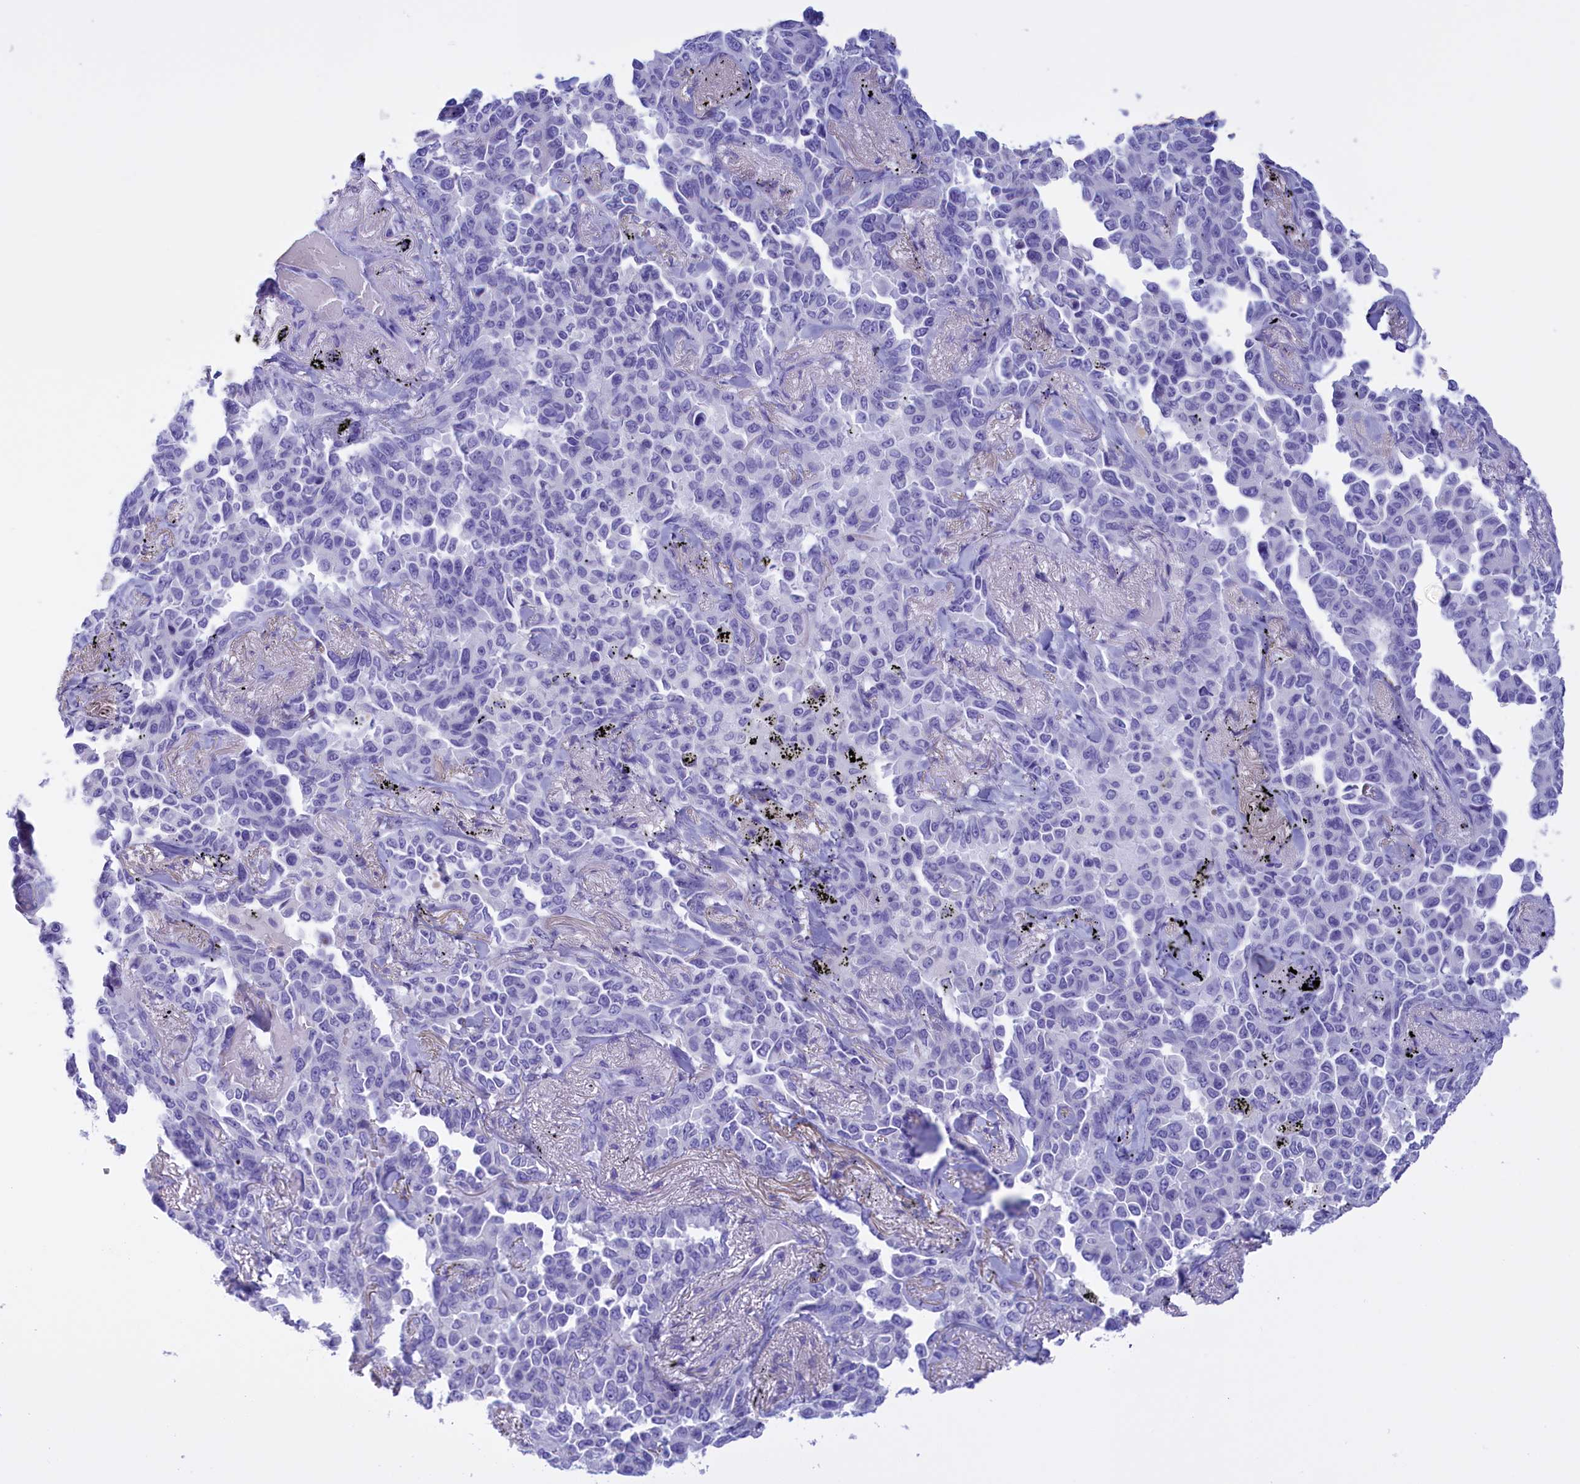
{"staining": {"intensity": "negative", "quantity": "none", "location": "none"}, "tissue": "lung cancer", "cell_type": "Tumor cells", "image_type": "cancer", "snomed": [{"axis": "morphology", "description": "Adenocarcinoma, NOS"}, {"axis": "topography", "description": "Lung"}], "caption": "The histopathology image demonstrates no significant expression in tumor cells of lung adenocarcinoma.", "gene": "PROK2", "patient": {"sex": "female", "age": 67}}